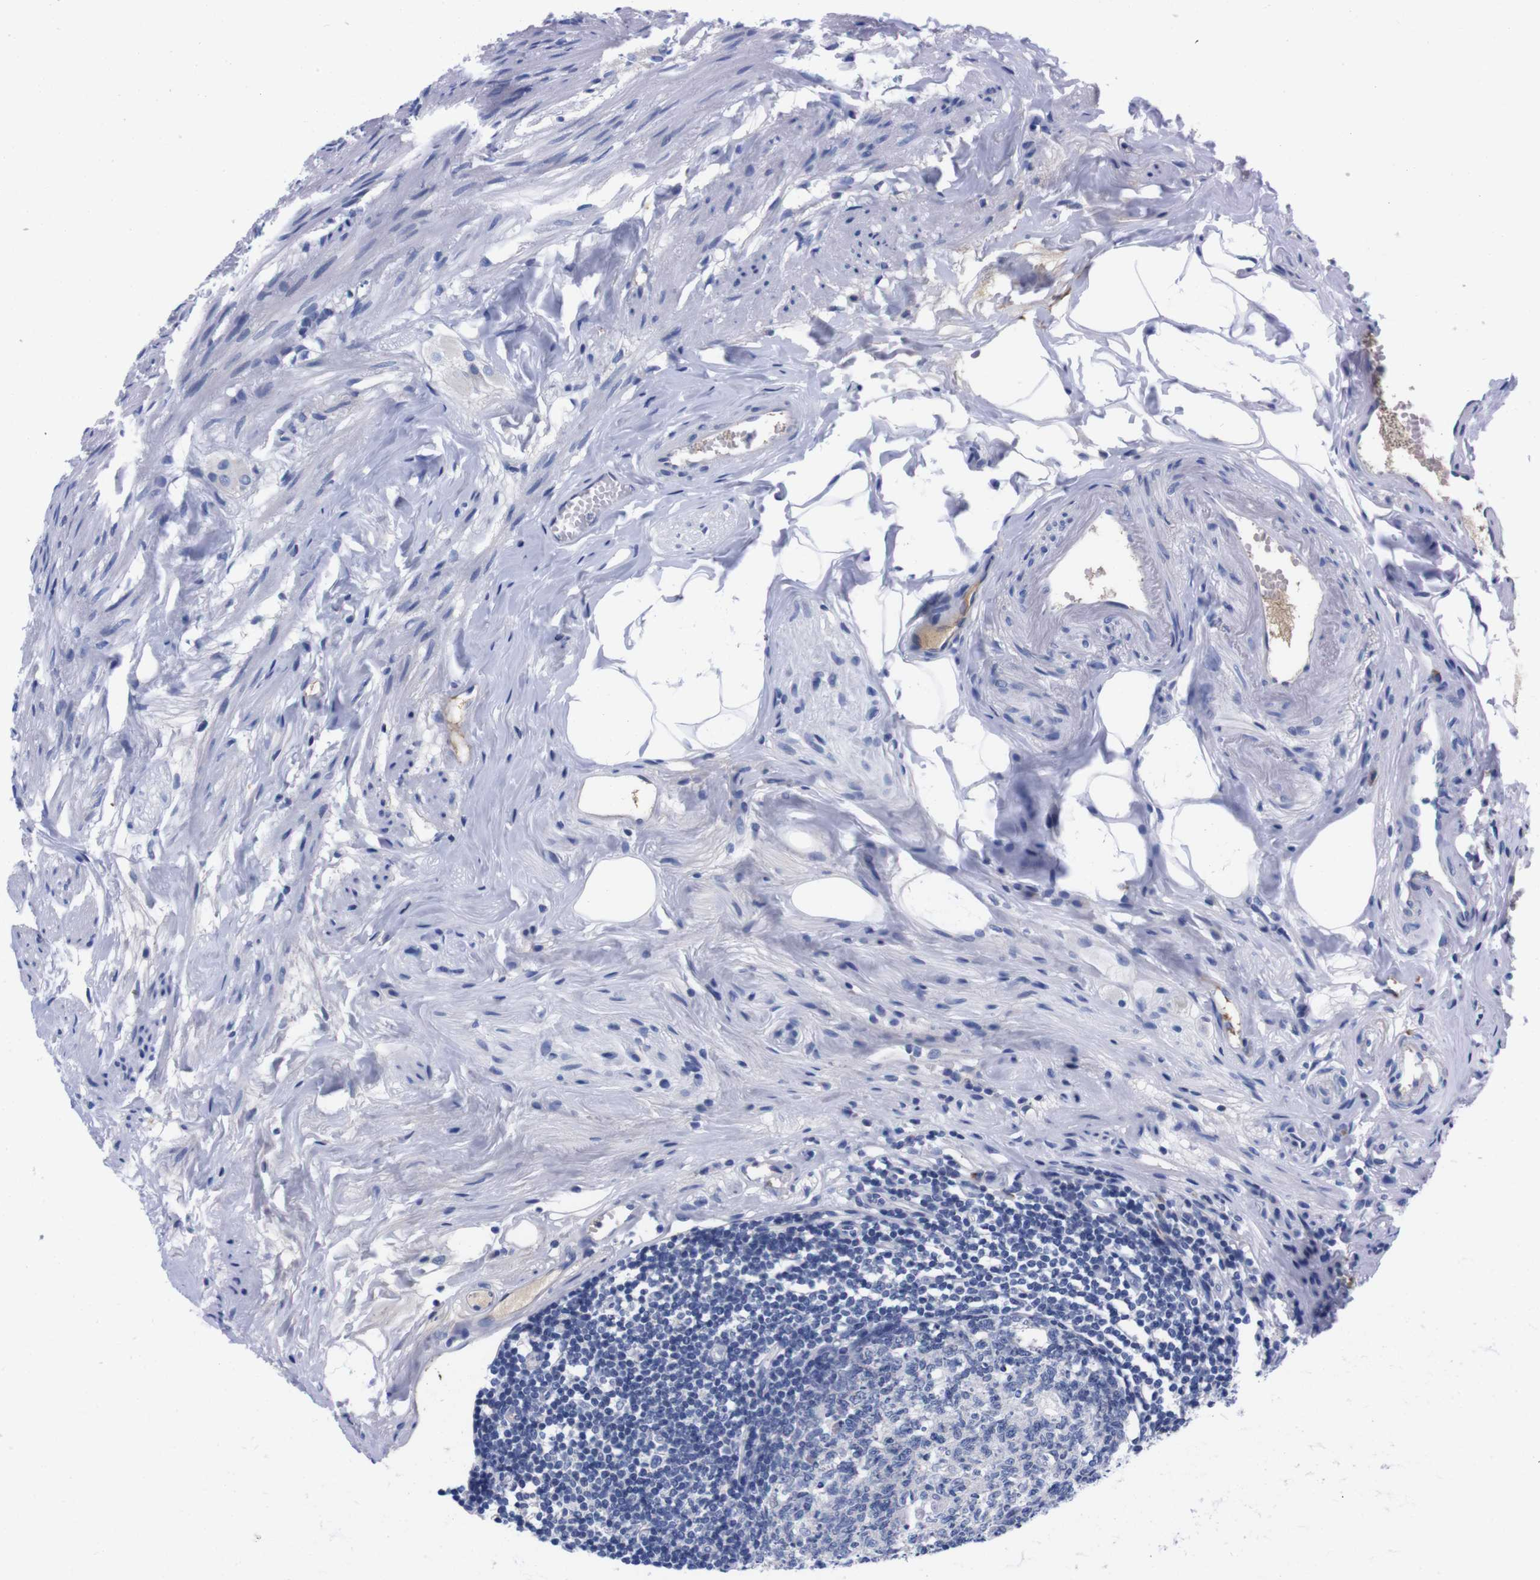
{"staining": {"intensity": "negative", "quantity": "none", "location": "none"}, "tissue": "appendix", "cell_type": "Glandular cells", "image_type": "normal", "snomed": [{"axis": "morphology", "description": "Normal tissue, NOS"}, {"axis": "topography", "description": "Appendix"}], "caption": "IHC of normal appendix demonstrates no positivity in glandular cells. The staining is performed using DAB brown chromogen with nuclei counter-stained in using hematoxylin.", "gene": "FAM210A", "patient": {"sex": "female", "age": 77}}